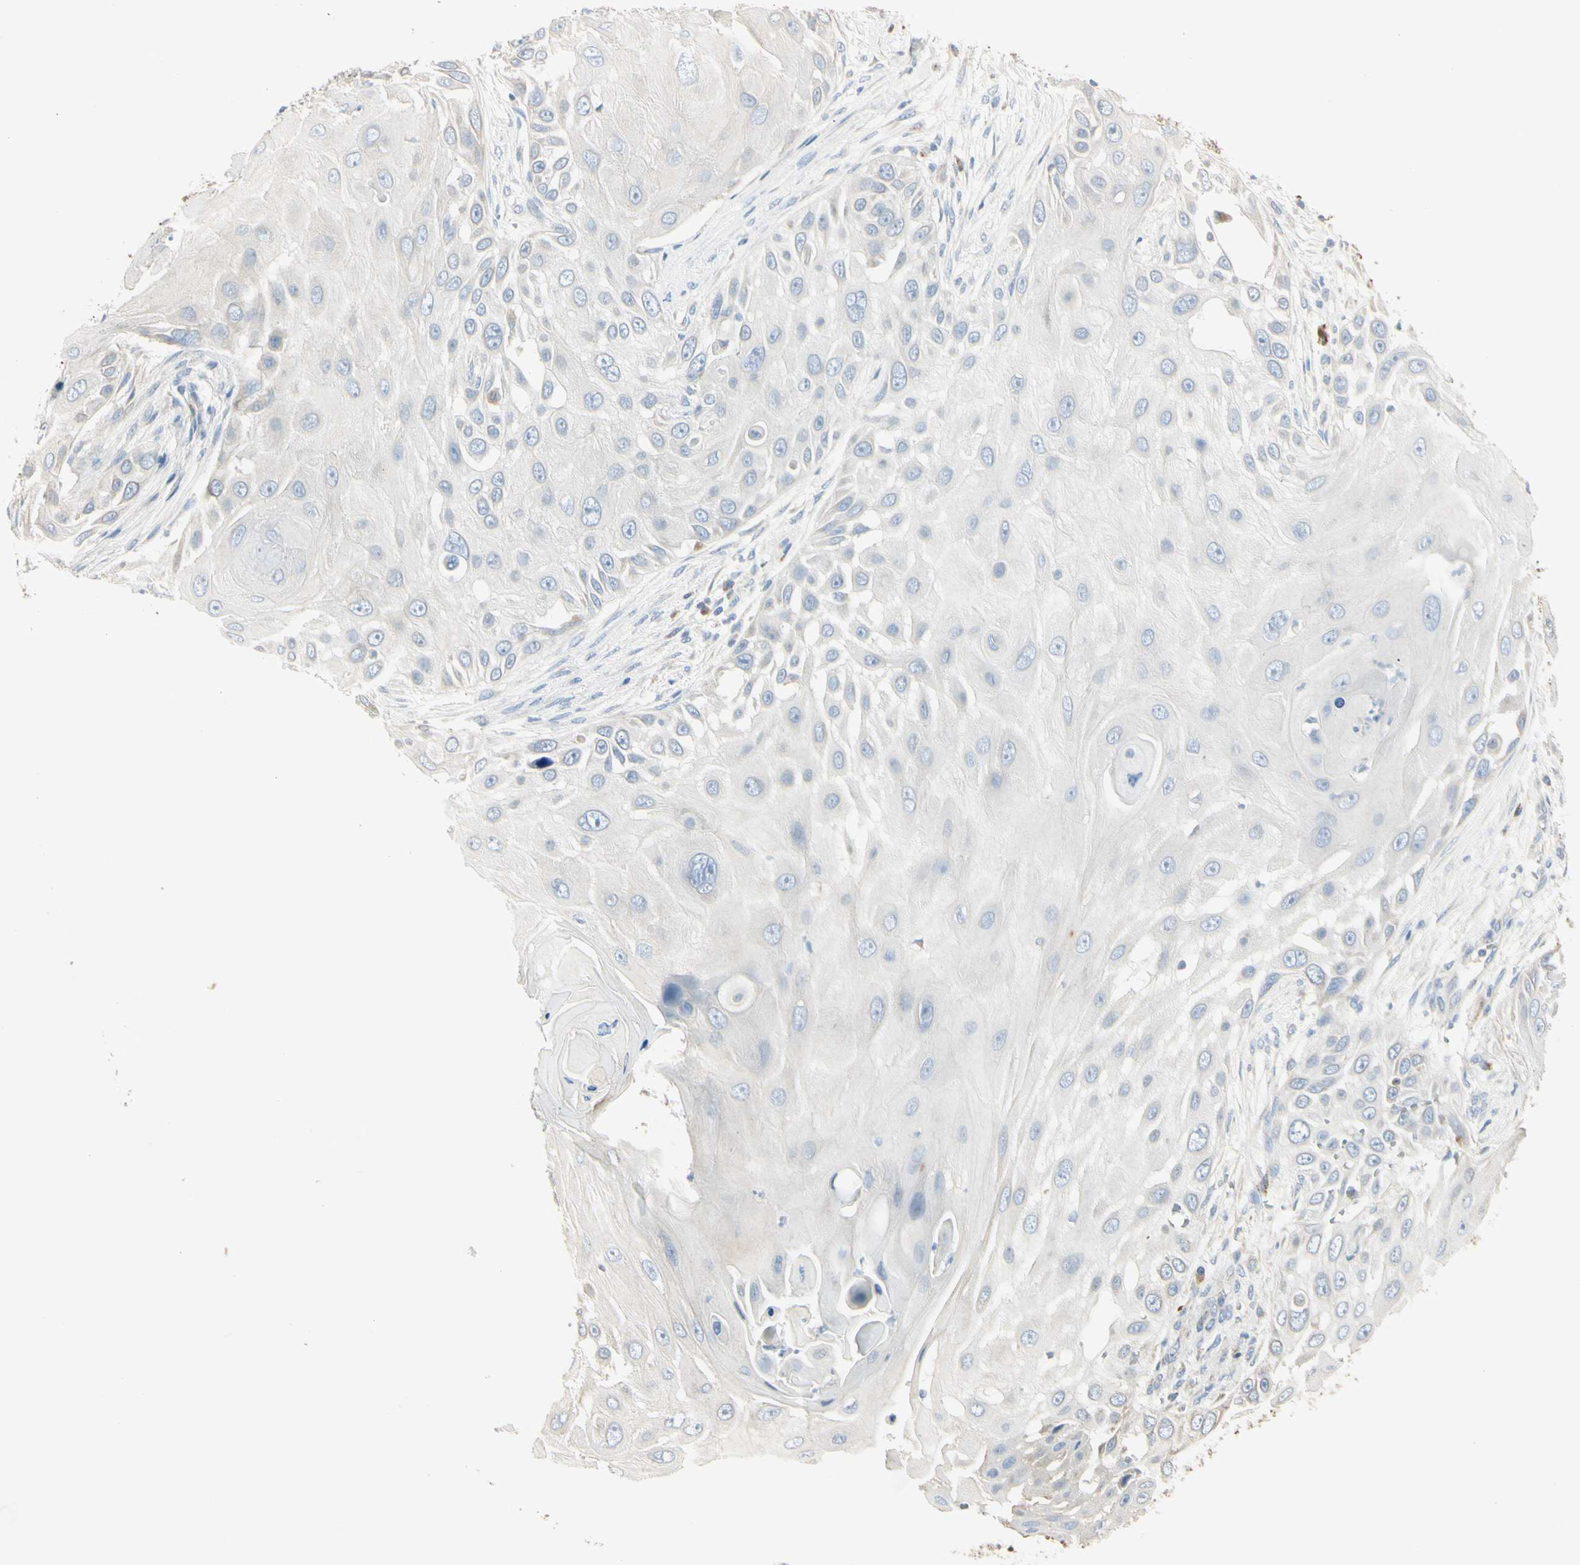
{"staining": {"intensity": "negative", "quantity": "none", "location": "none"}, "tissue": "skin cancer", "cell_type": "Tumor cells", "image_type": "cancer", "snomed": [{"axis": "morphology", "description": "Squamous cell carcinoma, NOS"}, {"axis": "topography", "description": "Skin"}], "caption": "The image demonstrates no significant positivity in tumor cells of skin cancer.", "gene": "ANGPTL1", "patient": {"sex": "female", "age": 44}}